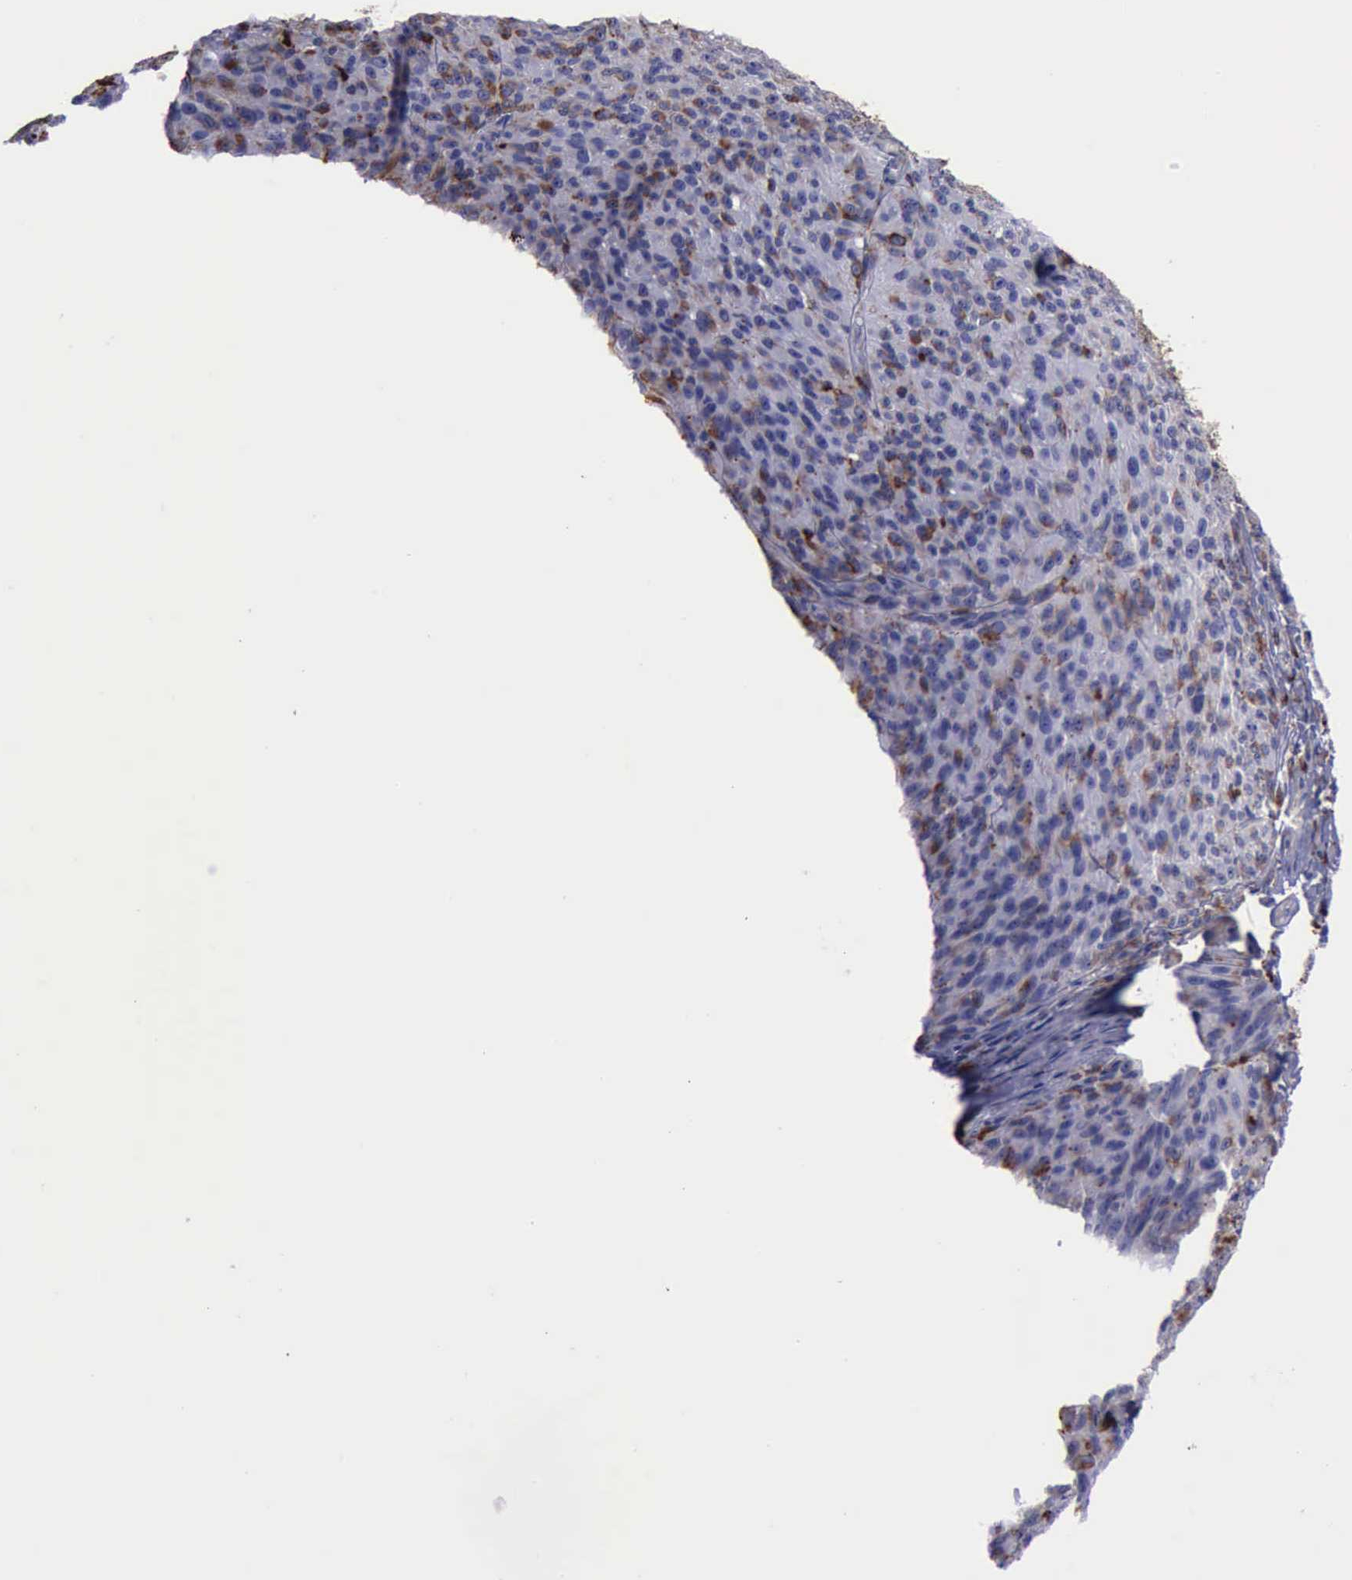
{"staining": {"intensity": "moderate", "quantity": "25%-75%", "location": "cytoplasmic/membranous"}, "tissue": "melanoma", "cell_type": "Tumor cells", "image_type": "cancer", "snomed": [{"axis": "morphology", "description": "Malignant melanoma, NOS"}, {"axis": "topography", "description": "Skin"}], "caption": "Immunohistochemistry (IHC) of human melanoma reveals medium levels of moderate cytoplasmic/membranous positivity in about 25%-75% of tumor cells.", "gene": "CTSD", "patient": {"sex": "male", "age": 76}}